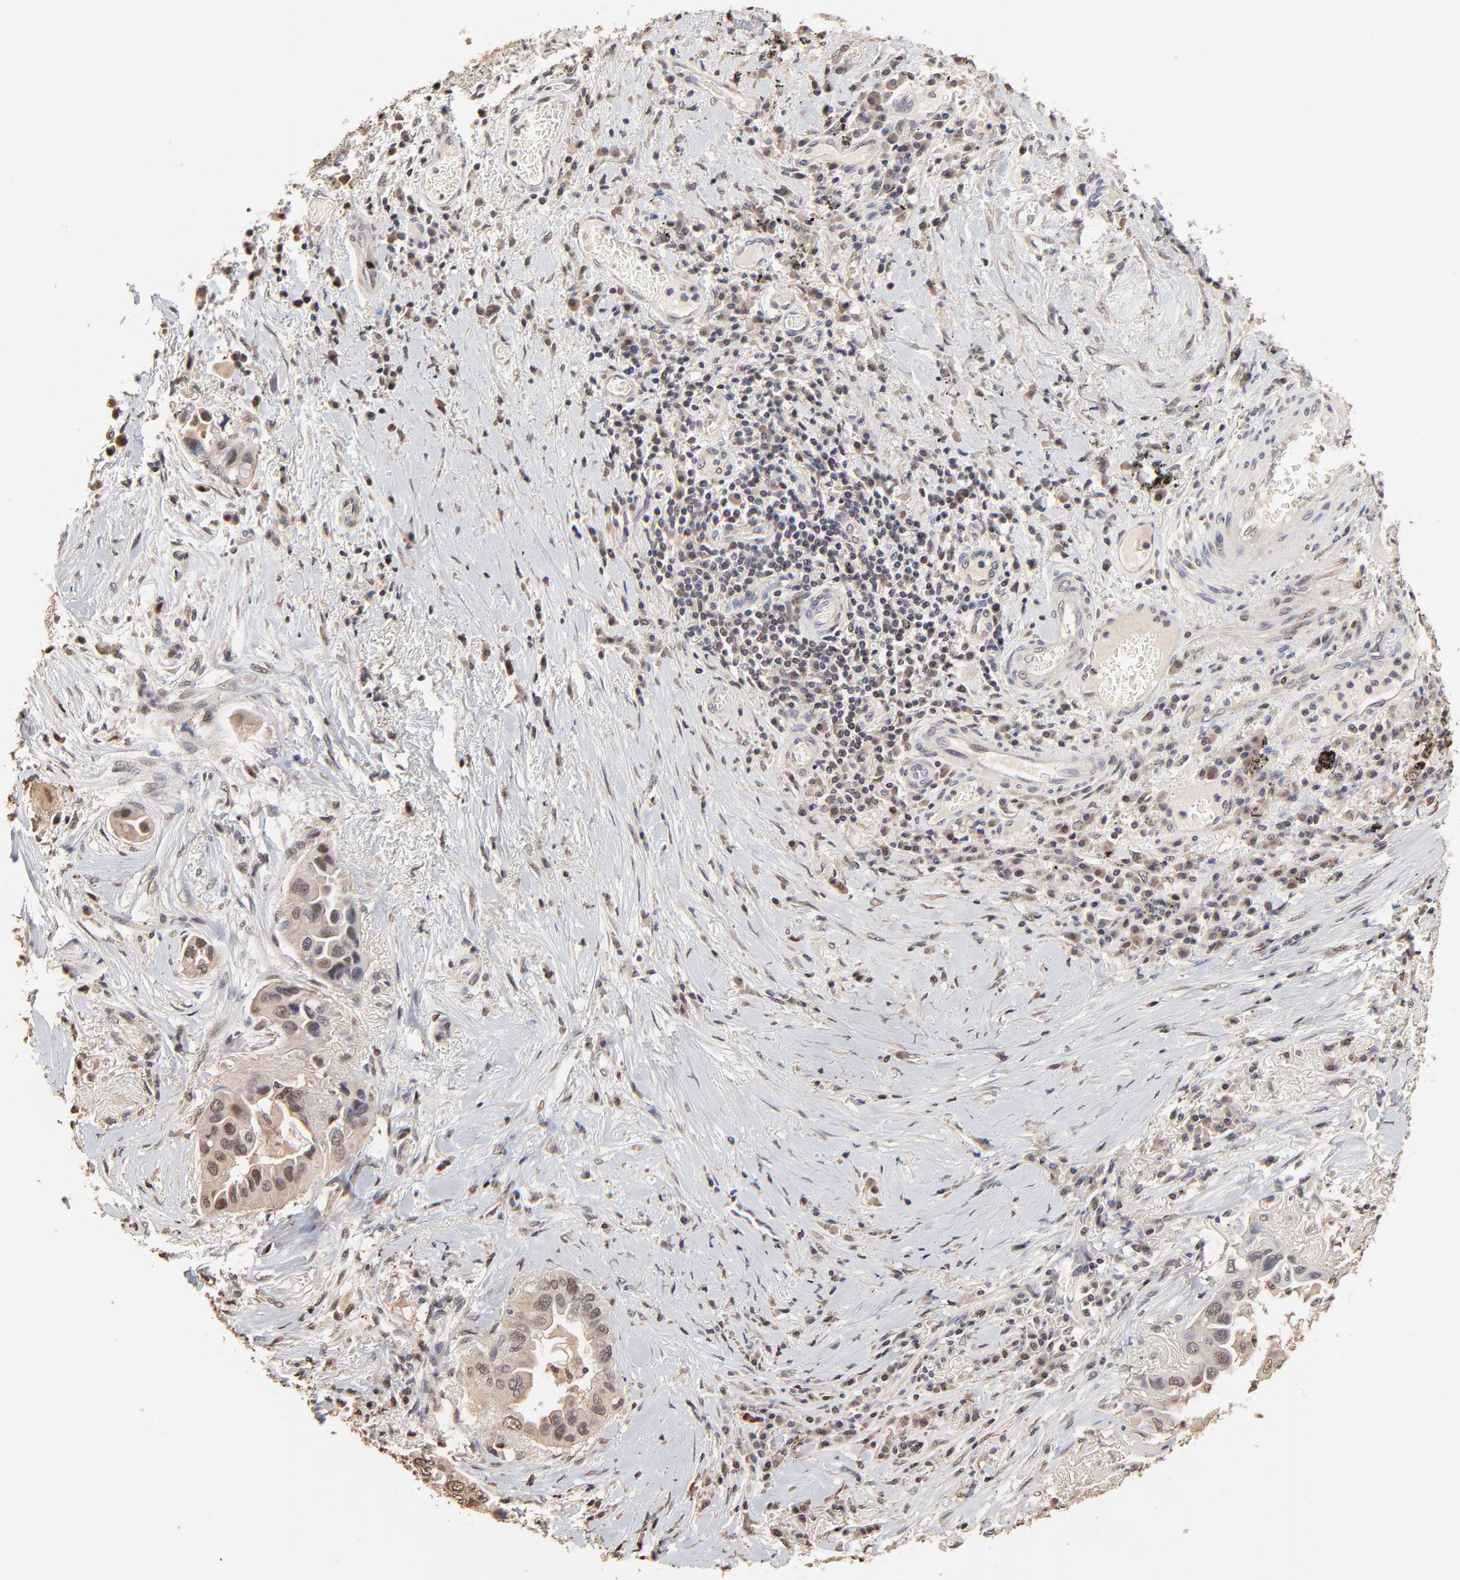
{"staining": {"intensity": "weak", "quantity": "25%-75%", "location": "cytoplasmic/membranous,nuclear"}, "tissue": "lung cancer", "cell_type": "Tumor cells", "image_type": "cancer", "snomed": [{"axis": "morphology", "description": "Adenocarcinoma, NOS"}, {"axis": "topography", "description": "Lung"}], "caption": "Protein expression analysis of human lung cancer reveals weak cytoplasmic/membranous and nuclear staining in approximately 25%-75% of tumor cells.", "gene": "BIRC5", "patient": {"sex": "female", "age": 76}}